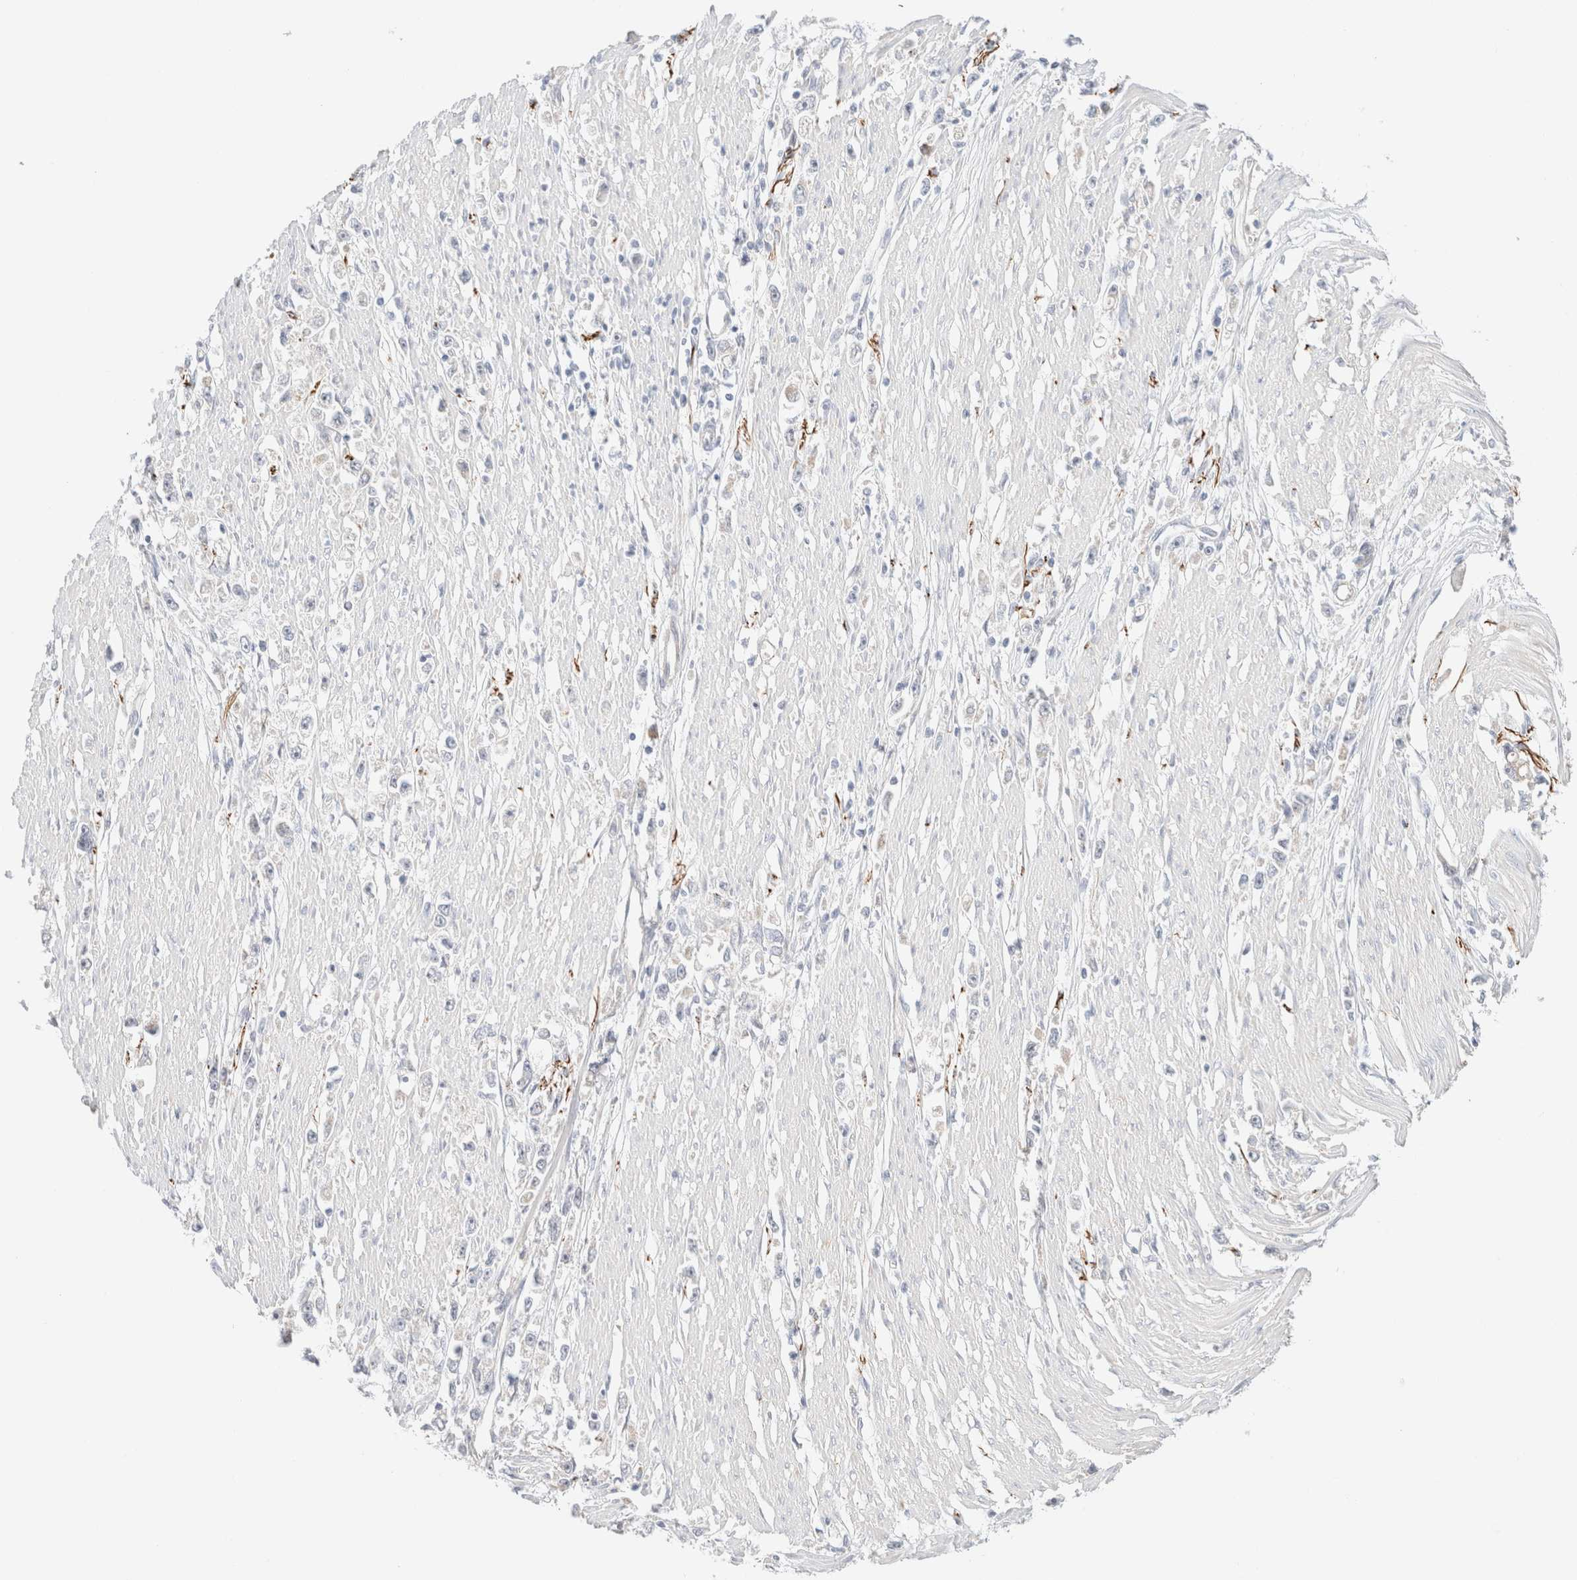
{"staining": {"intensity": "negative", "quantity": "none", "location": "none"}, "tissue": "stomach cancer", "cell_type": "Tumor cells", "image_type": "cancer", "snomed": [{"axis": "morphology", "description": "Adenocarcinoma, NOS"}, {"axis": "topography", "description": "Stomach"}], "caption": "Human stomach adenocarcinoma stained for a protein using IHC reveals no staining in tumor cells.", "gene": "UNC13B", "patient": {"sex": "female", "age": 59}}